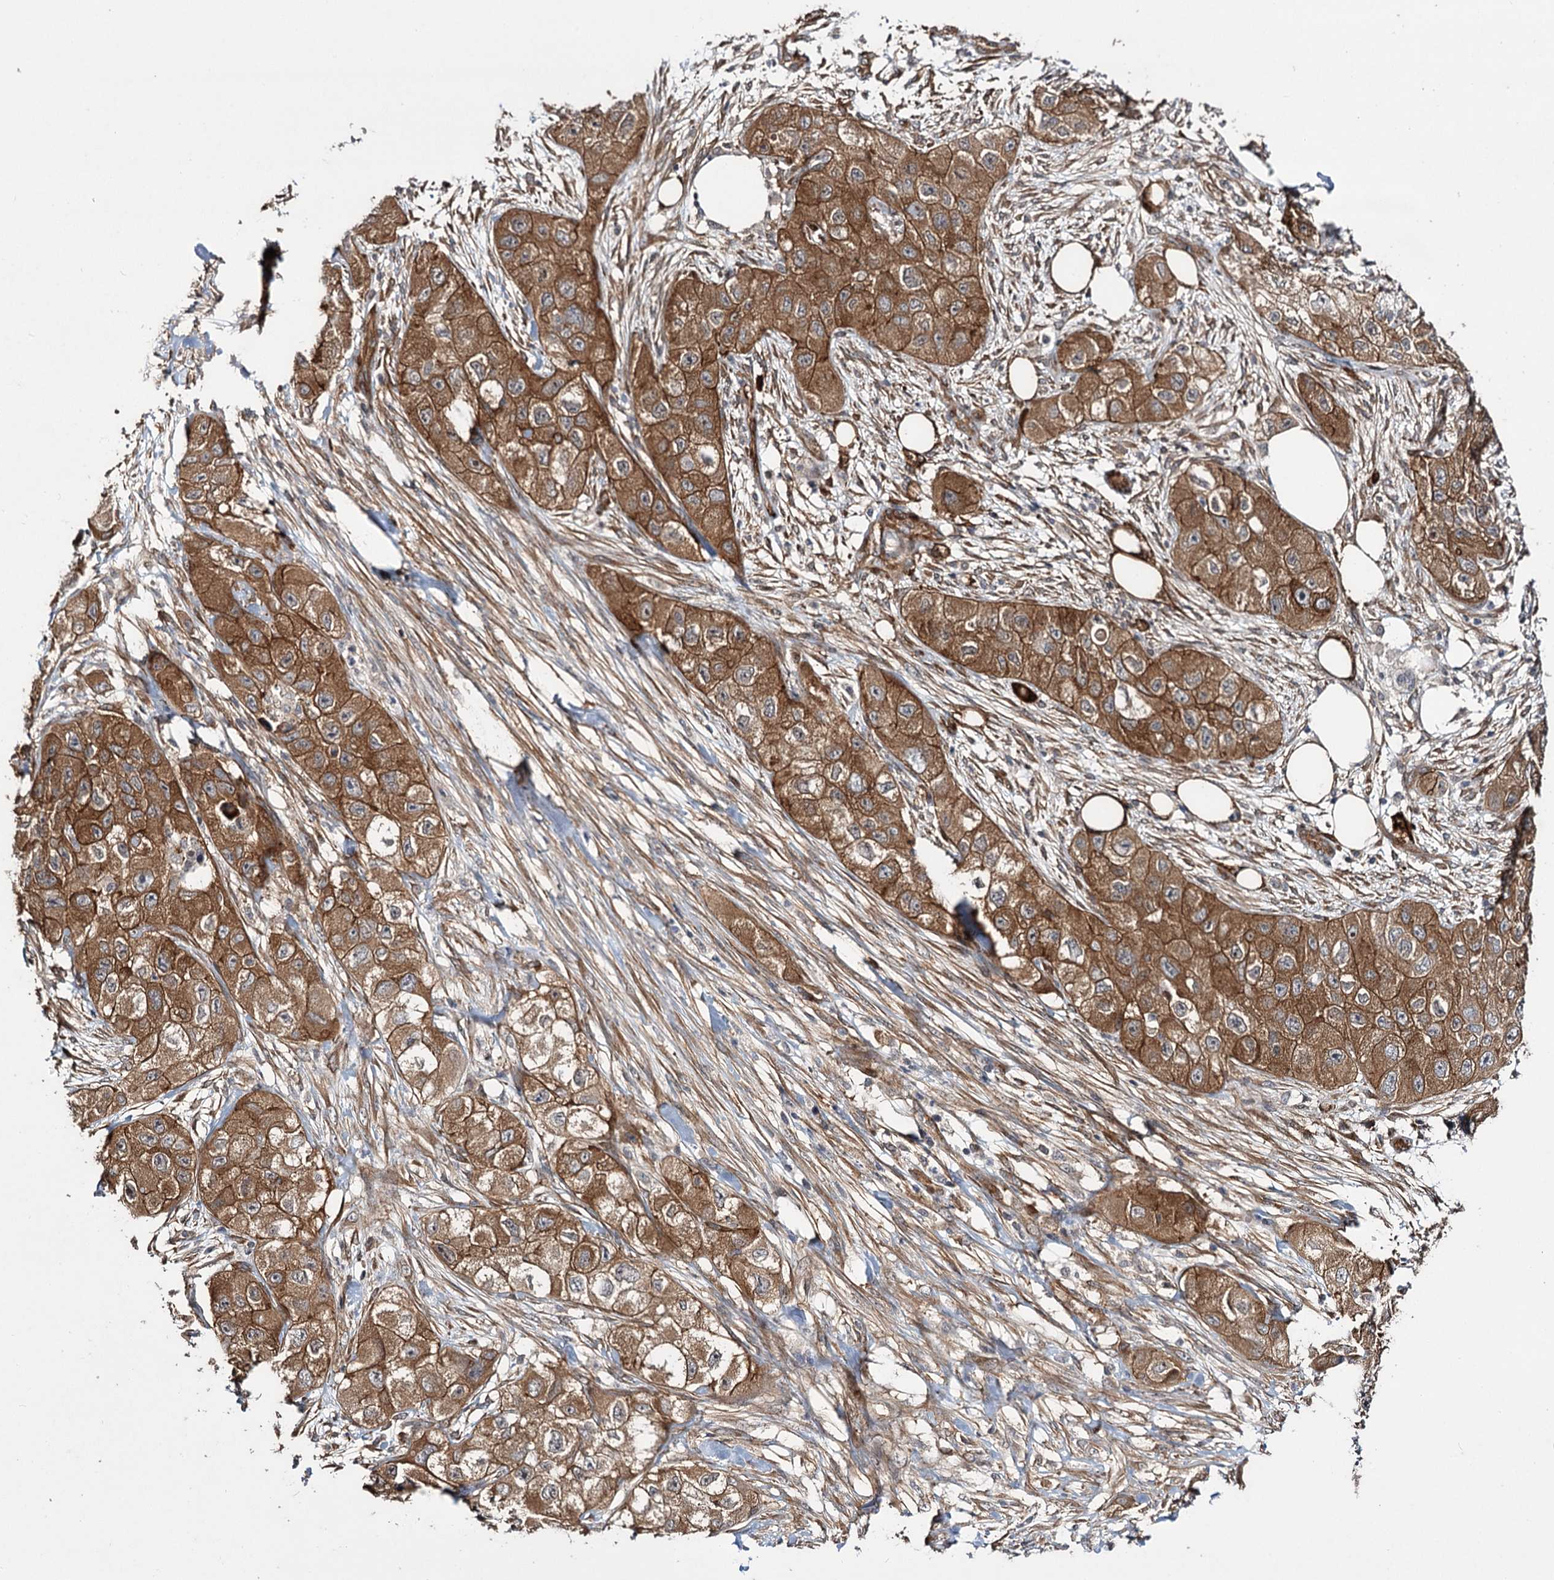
{"staining": {"intensity": "moderate", "quantity": ">75%", "location": "cytoplasmic/membranous"}, "tissue": "skin cancer", "cell_type": "Tumor cells", "image_type": "cancer", "snomed": [{"axis": "morphology", "description": "Squamous cell carcinoma, NOS"}, {"axis": "topography", "description": "Skin"}, {"axis": "topography", "description": "Subcutis"}], "caption": "DAB immunohistochemical staining of human skin squamous cell carcinoma demonstrates moderate cytoplasmic/membranous protein expression in approximately >75% of tumor cells. Immunohistochemistry stains the protein of interest in brown and the nuclei are stained blue.", "gene": "MYO1C", "patient": {"sex": "male", "age": 73}}